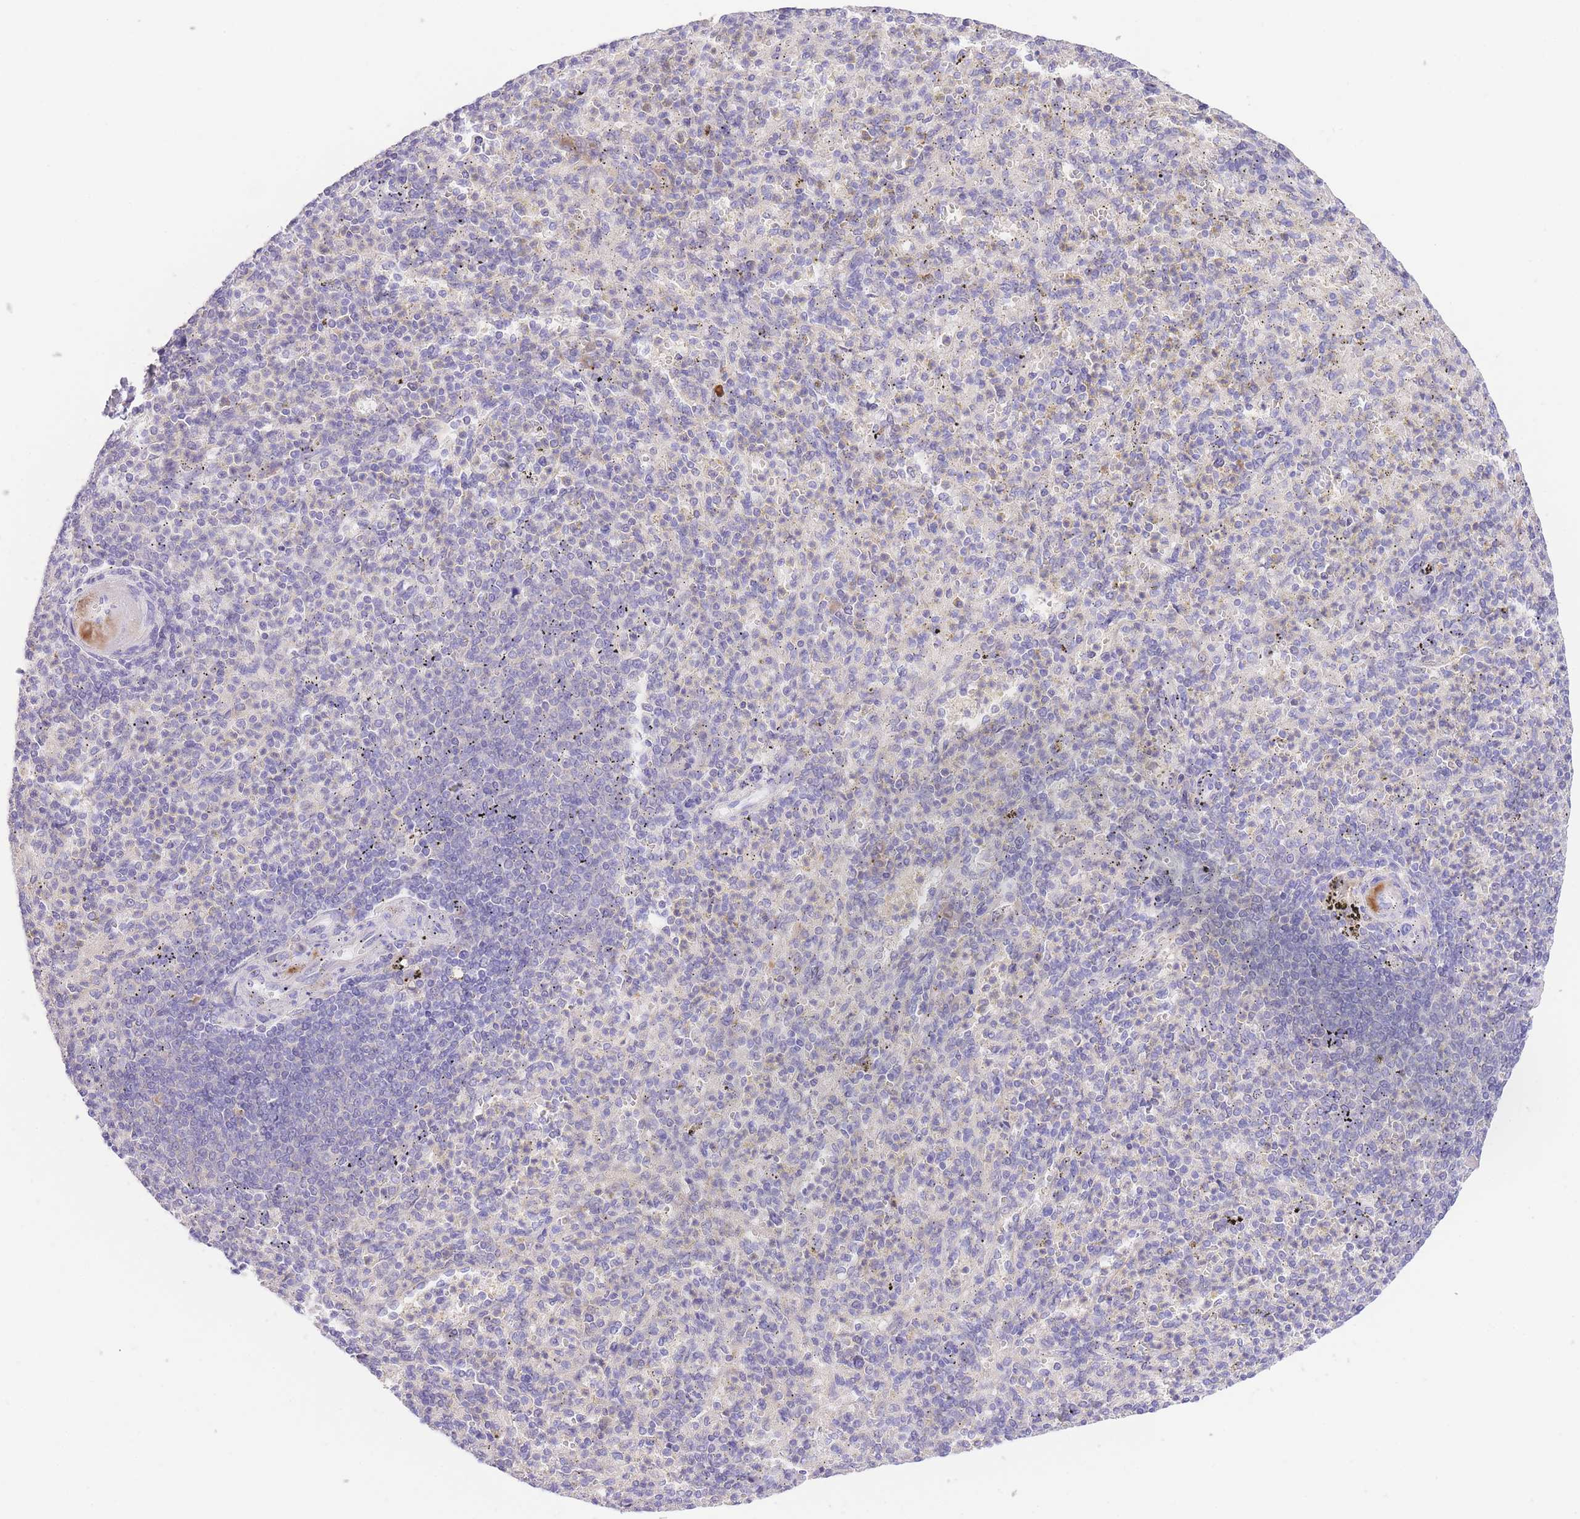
{"staining": {"intensity": "negative", "quantity": "none", "location": "none"}, "tissue": "spleen", "cell_type": "Cells in red pulp", "image_type": "normal", "snomed": [{"axis": "morphology", "description": "Normal tissue, NOS"}, {"axis": "topography", "description": "Spleen"}], "caption": "Spleen stained for a protein using immunohistochemistry (IHC) demonstrates no positivity cells in red pulp.", "gene": "LIPH", "patient": {"sex": "female", "age": 74}}